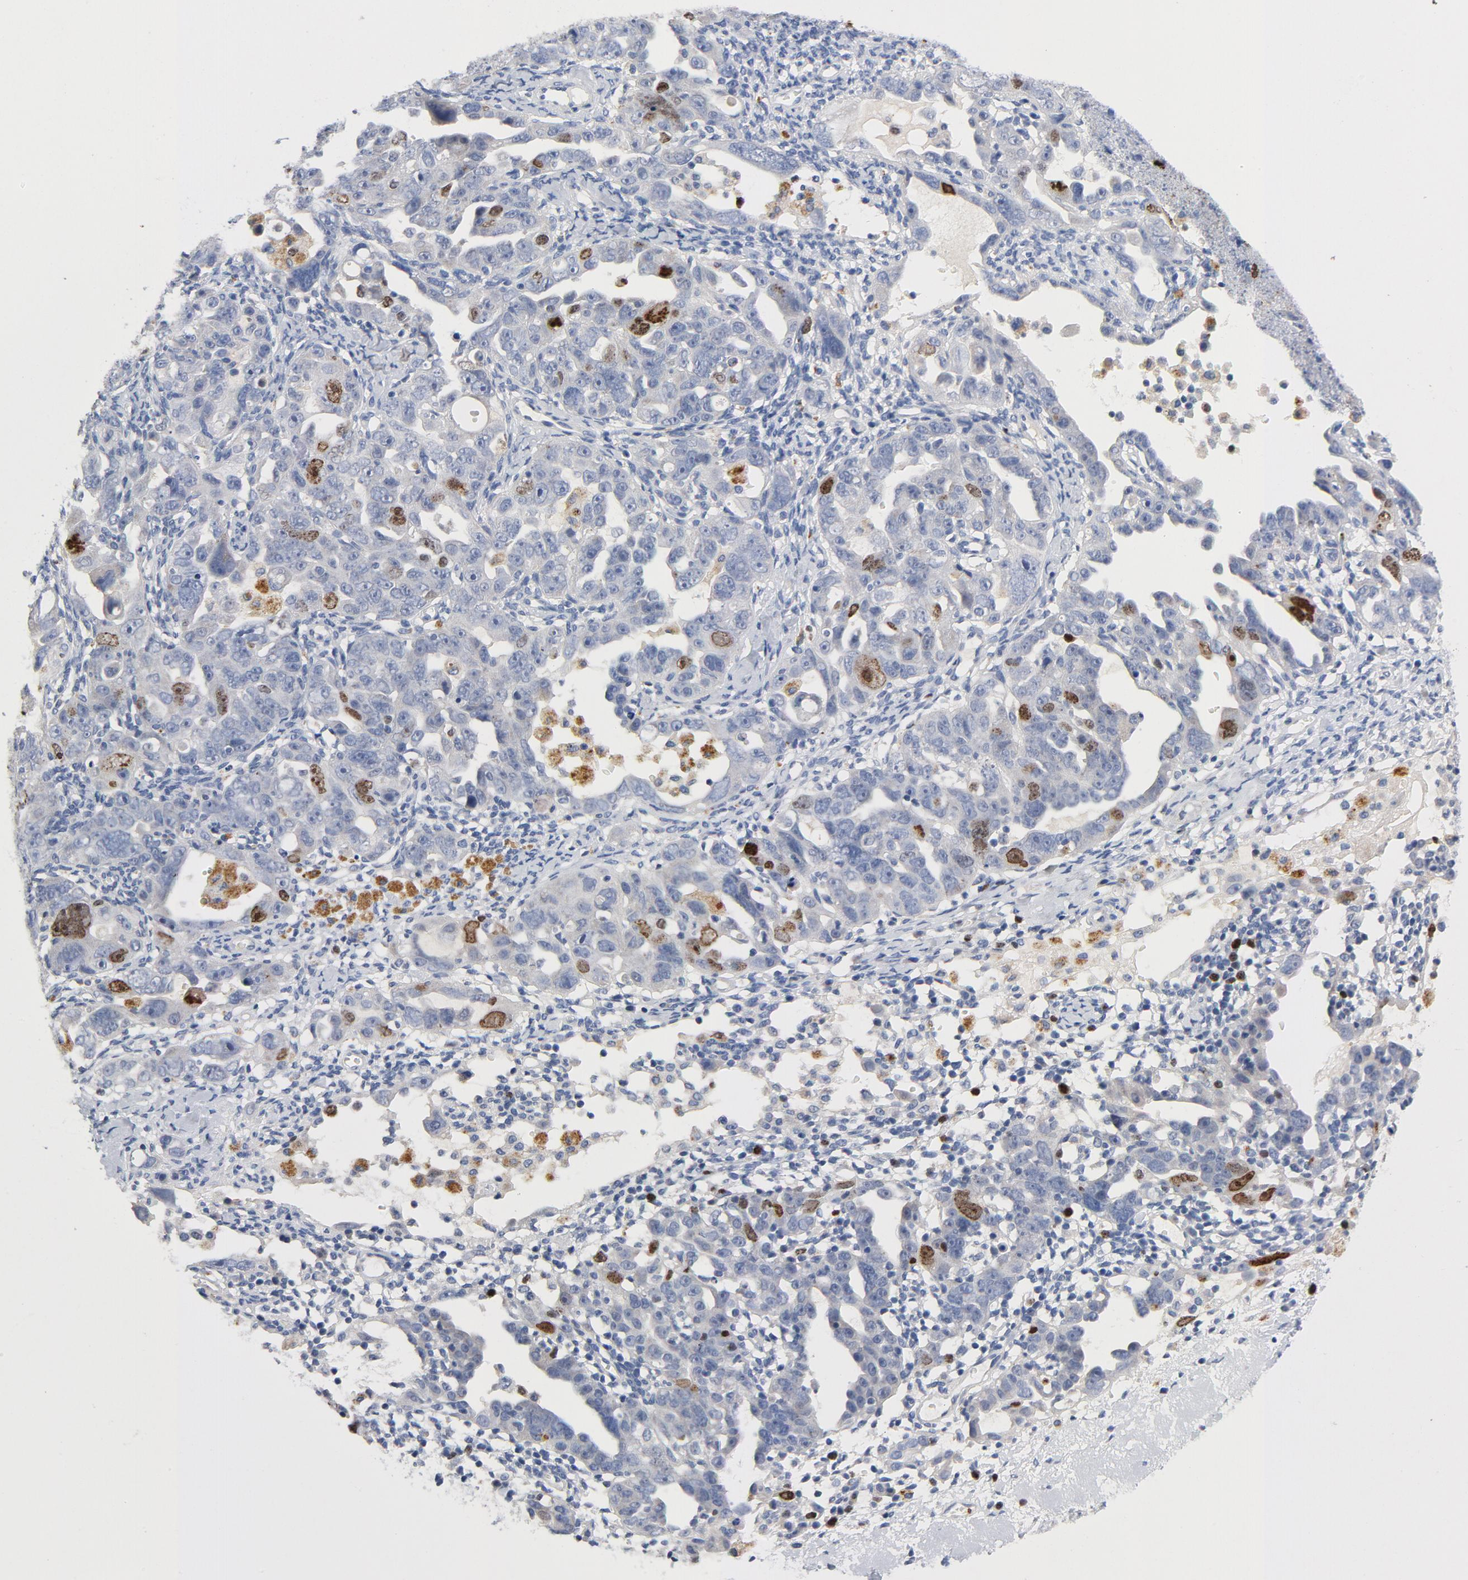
{"staining": {"intensity": "moderate", "quantity": "<25%", "location": "nuclear"}, "tissue": "ovarian cancer", "cell_type": "Tumor cells", "image_type": "cancer", "snomed": [{"axis": "morphology", "description": "Cystadenocarcinoma, serous, NOS"}, {"axis": "topography", "description": "Ovary"}], "caption": "Serous cystadenocarcinoma (ovarian) stained with immunohistochemistry (IHC) shows moderate nuclear expression in approximately <25% of tumor cells. (DAB (3,3'-diaminobenzidine) = brown stain, brightfield microscopy at high magnification).", "gene": "BIRC5", "patient": {"sex": "female", "age": 66}}